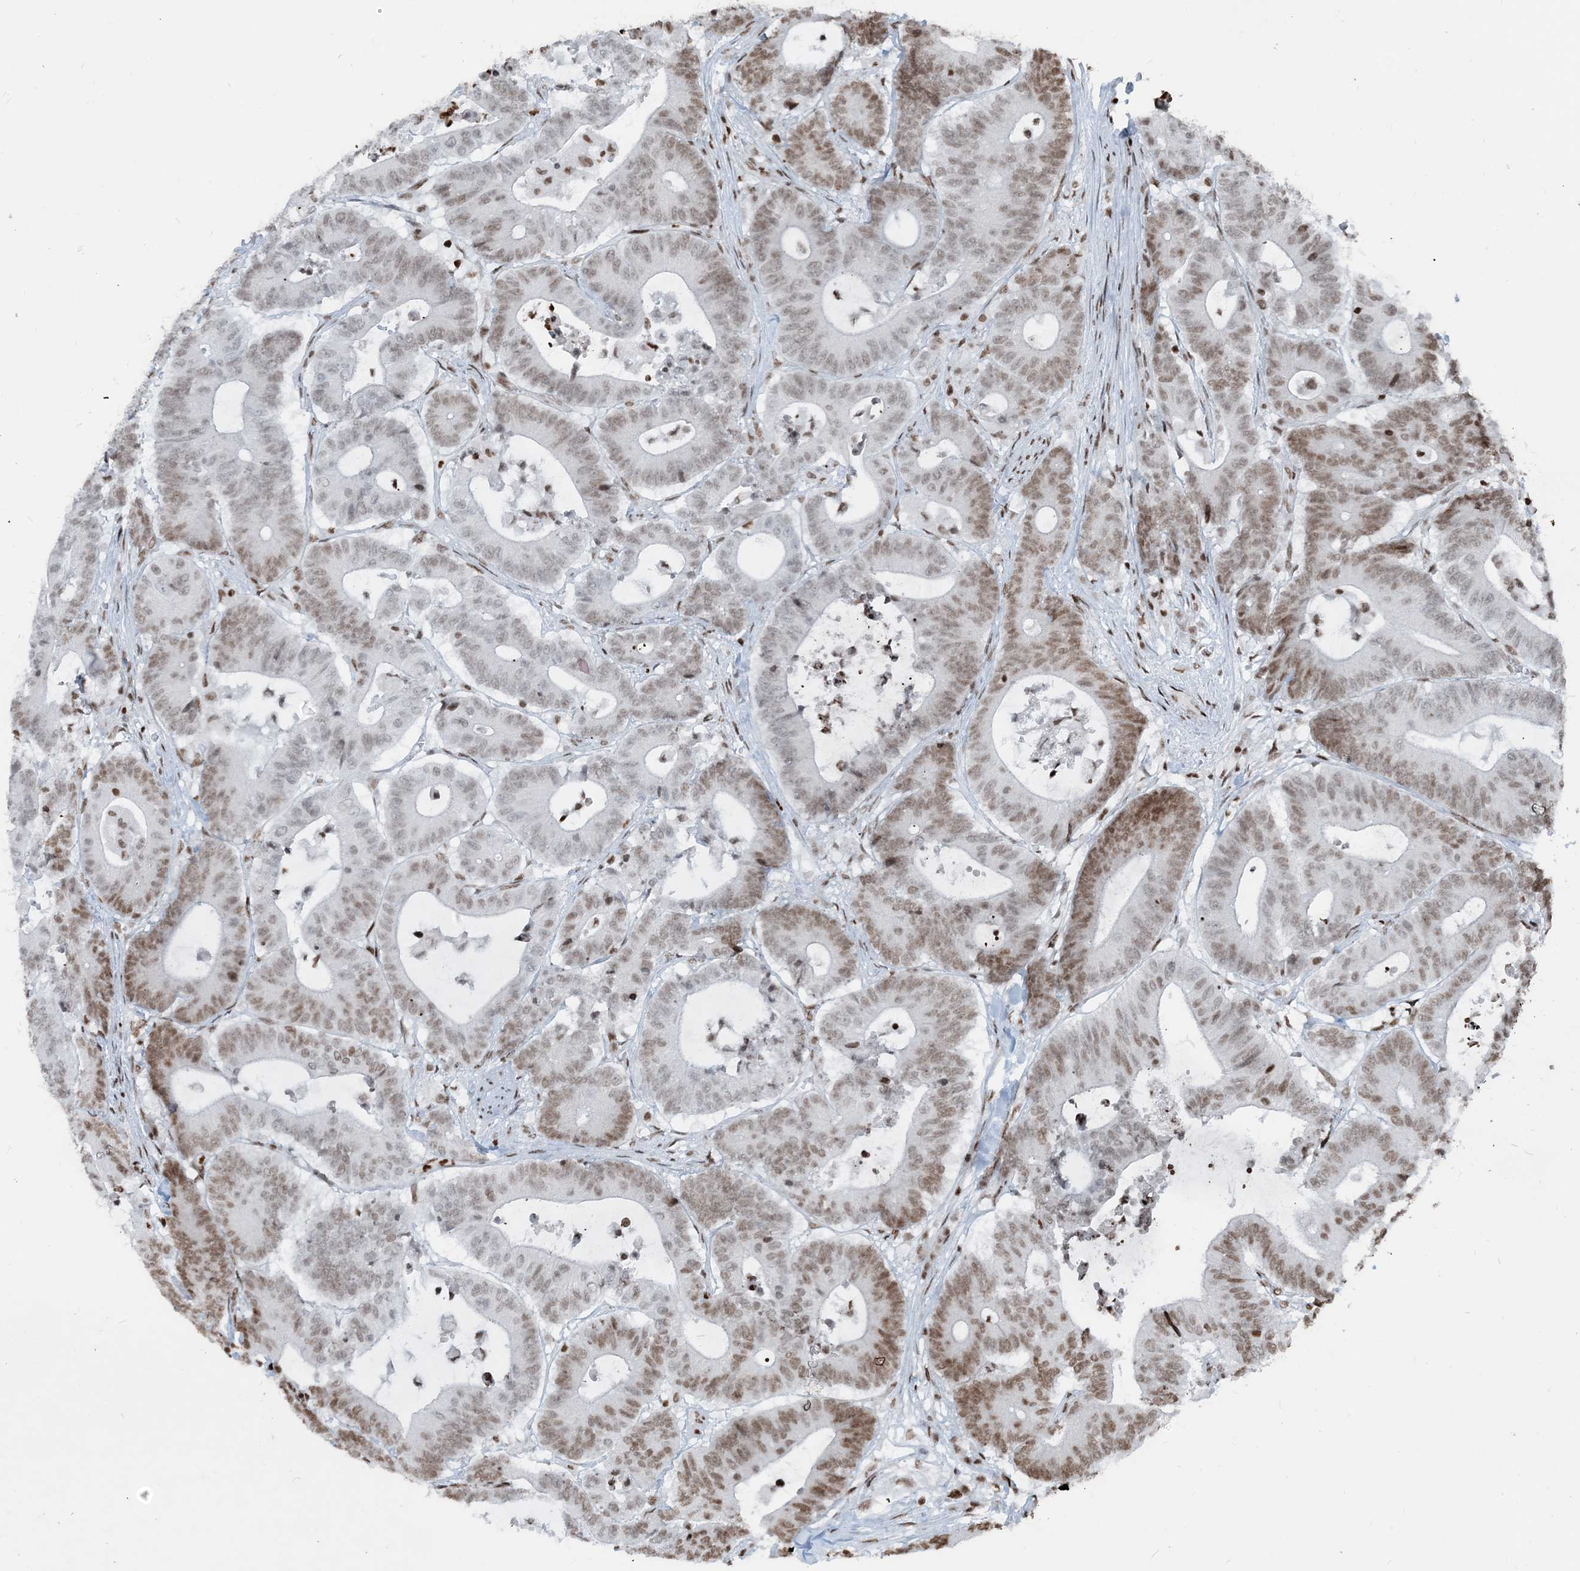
{"staining": {"intensity": "moderate", "quantity": ">75%", "location": "nuclear"}, "tissue": "colorectal cancer", "cell_type": "Tumor cells", "image_type": "cancer", "snomed": [{"axis": "morphology", "description": "Adenocarcinoma, NOS"}, {"axis": "topography", "description": "Colon"}], "caption": "Colorectal cancer (adenocarcinoma) tissue demonstrates moderate nuclear staining in about >75% of tumor cells", "gene": "H3-3B", "patient": {"sex": "female", "age": 84}}